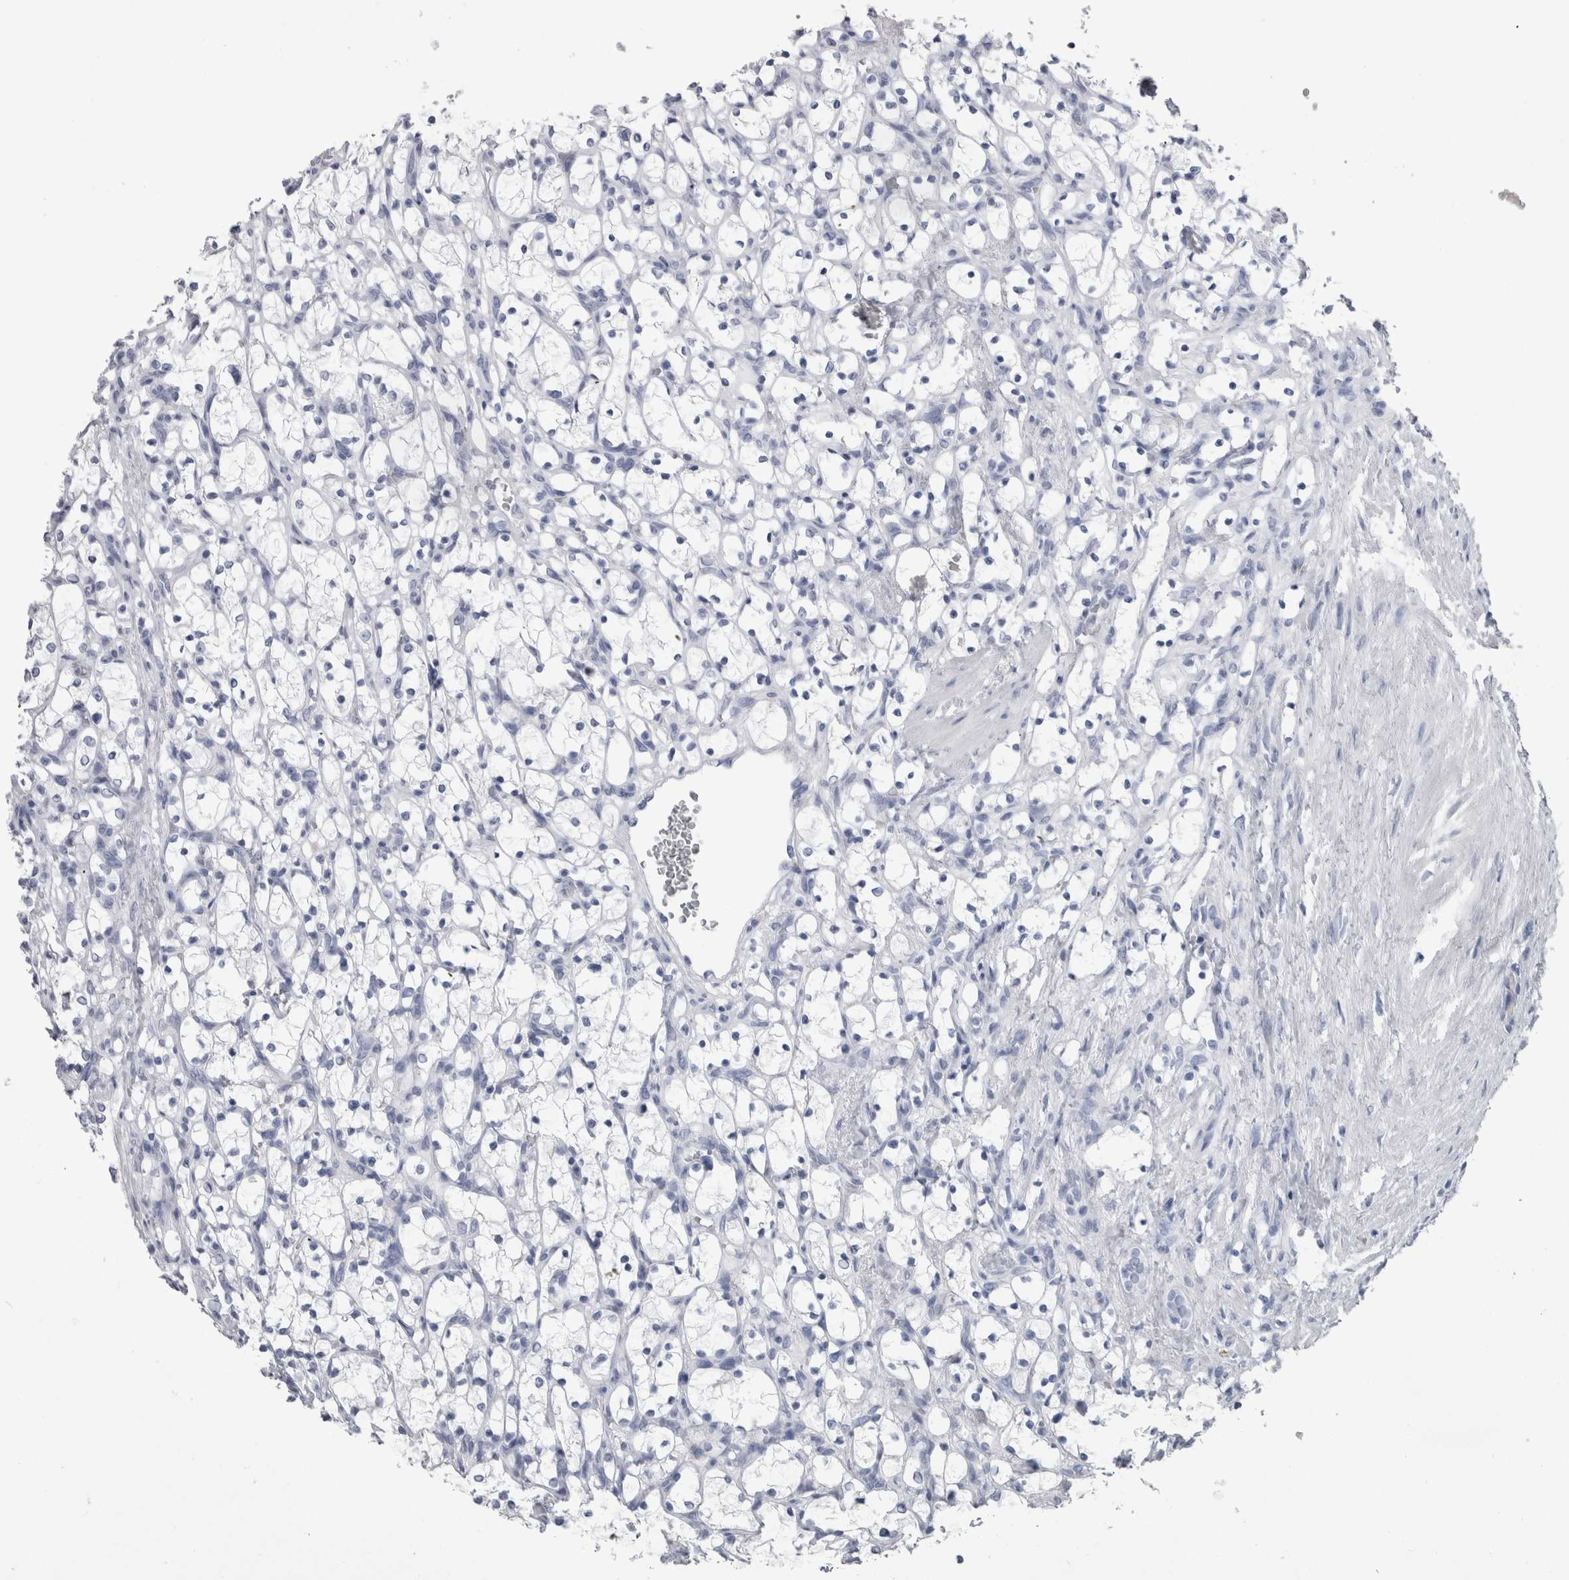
{"staining": {"intensity": "negative", "quantity": "none", "location": "none"}, "tissue": "renal cancer", "cell_type": "Tumor cells", "image_type": "cancer", "snomed": [{"axis": "morphology", "description": "Adenocarcinoma, NOS"}, {"axis": "topography", "description": "Kidney"}], "caption": "IHC image of human renal cancer (adenocarcinoma) stained for a protein (brown), which reveals no expression in tumor cells.", "gene": "PTH", "patient": {"sex": "female", "age": 69}}